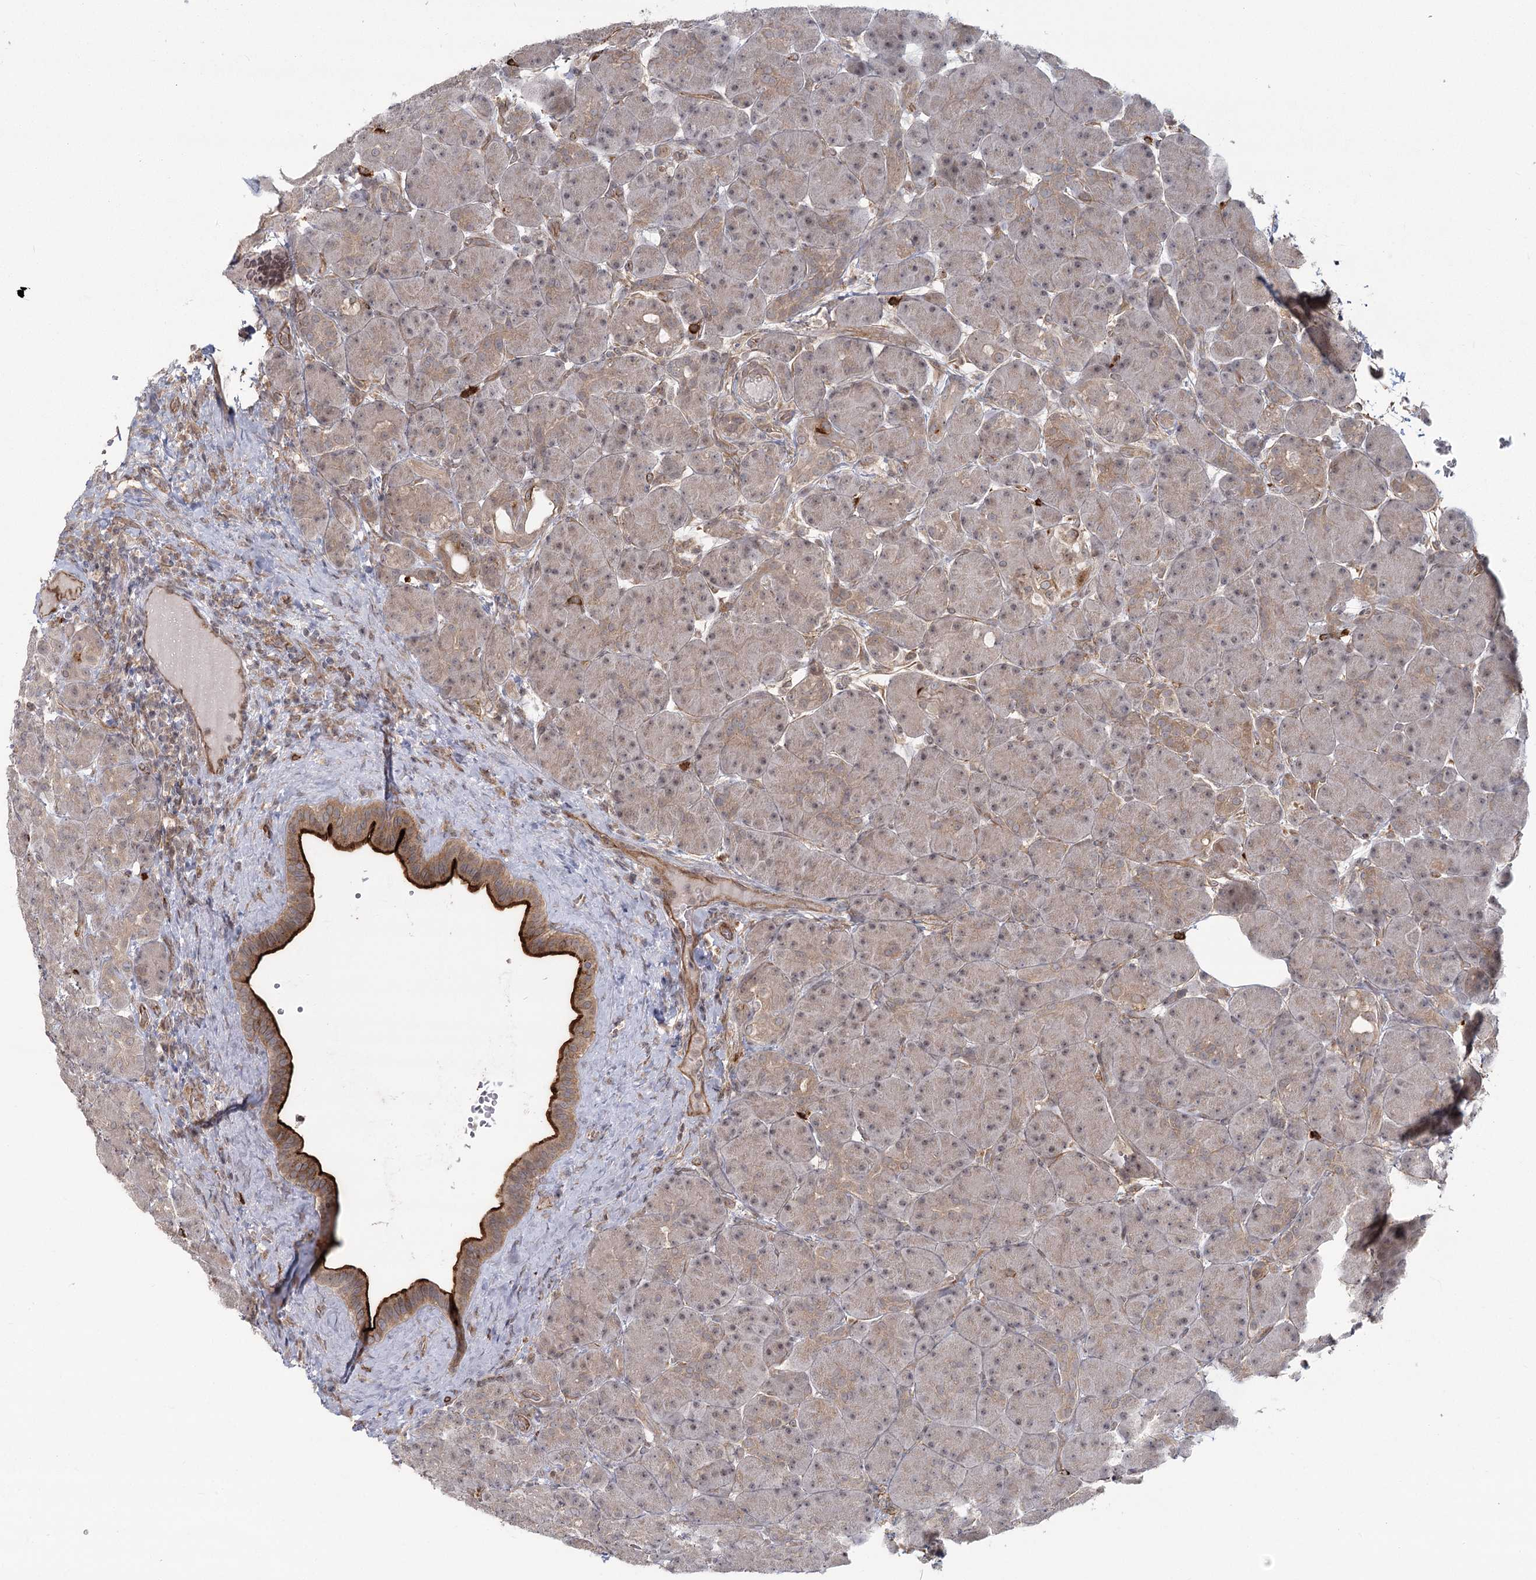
{"staining": {"intensity": "weak", "quantity": ">75%", "location": "cytoplasmic/membranous,nuclear"}, "tissue": "pancreas", "cell_type": "Exocrine glandular cells", "image_type": "normal", "snomed": [{"axis": "morphology", "description": "Normal tissue, NOS"}, {"axis": "topography", "description": "Pancreas"}], "caption": "A brown stain shows weak cytoplasmic/membranous,nuclear positivity of a protein in exocrine glandular cells of normal human pancreas. (brown staining indicates protein expression, while blue staining denotes nuclei).", "gene": "AP2M1", "patient": {"sex": "male", "age": 63}}